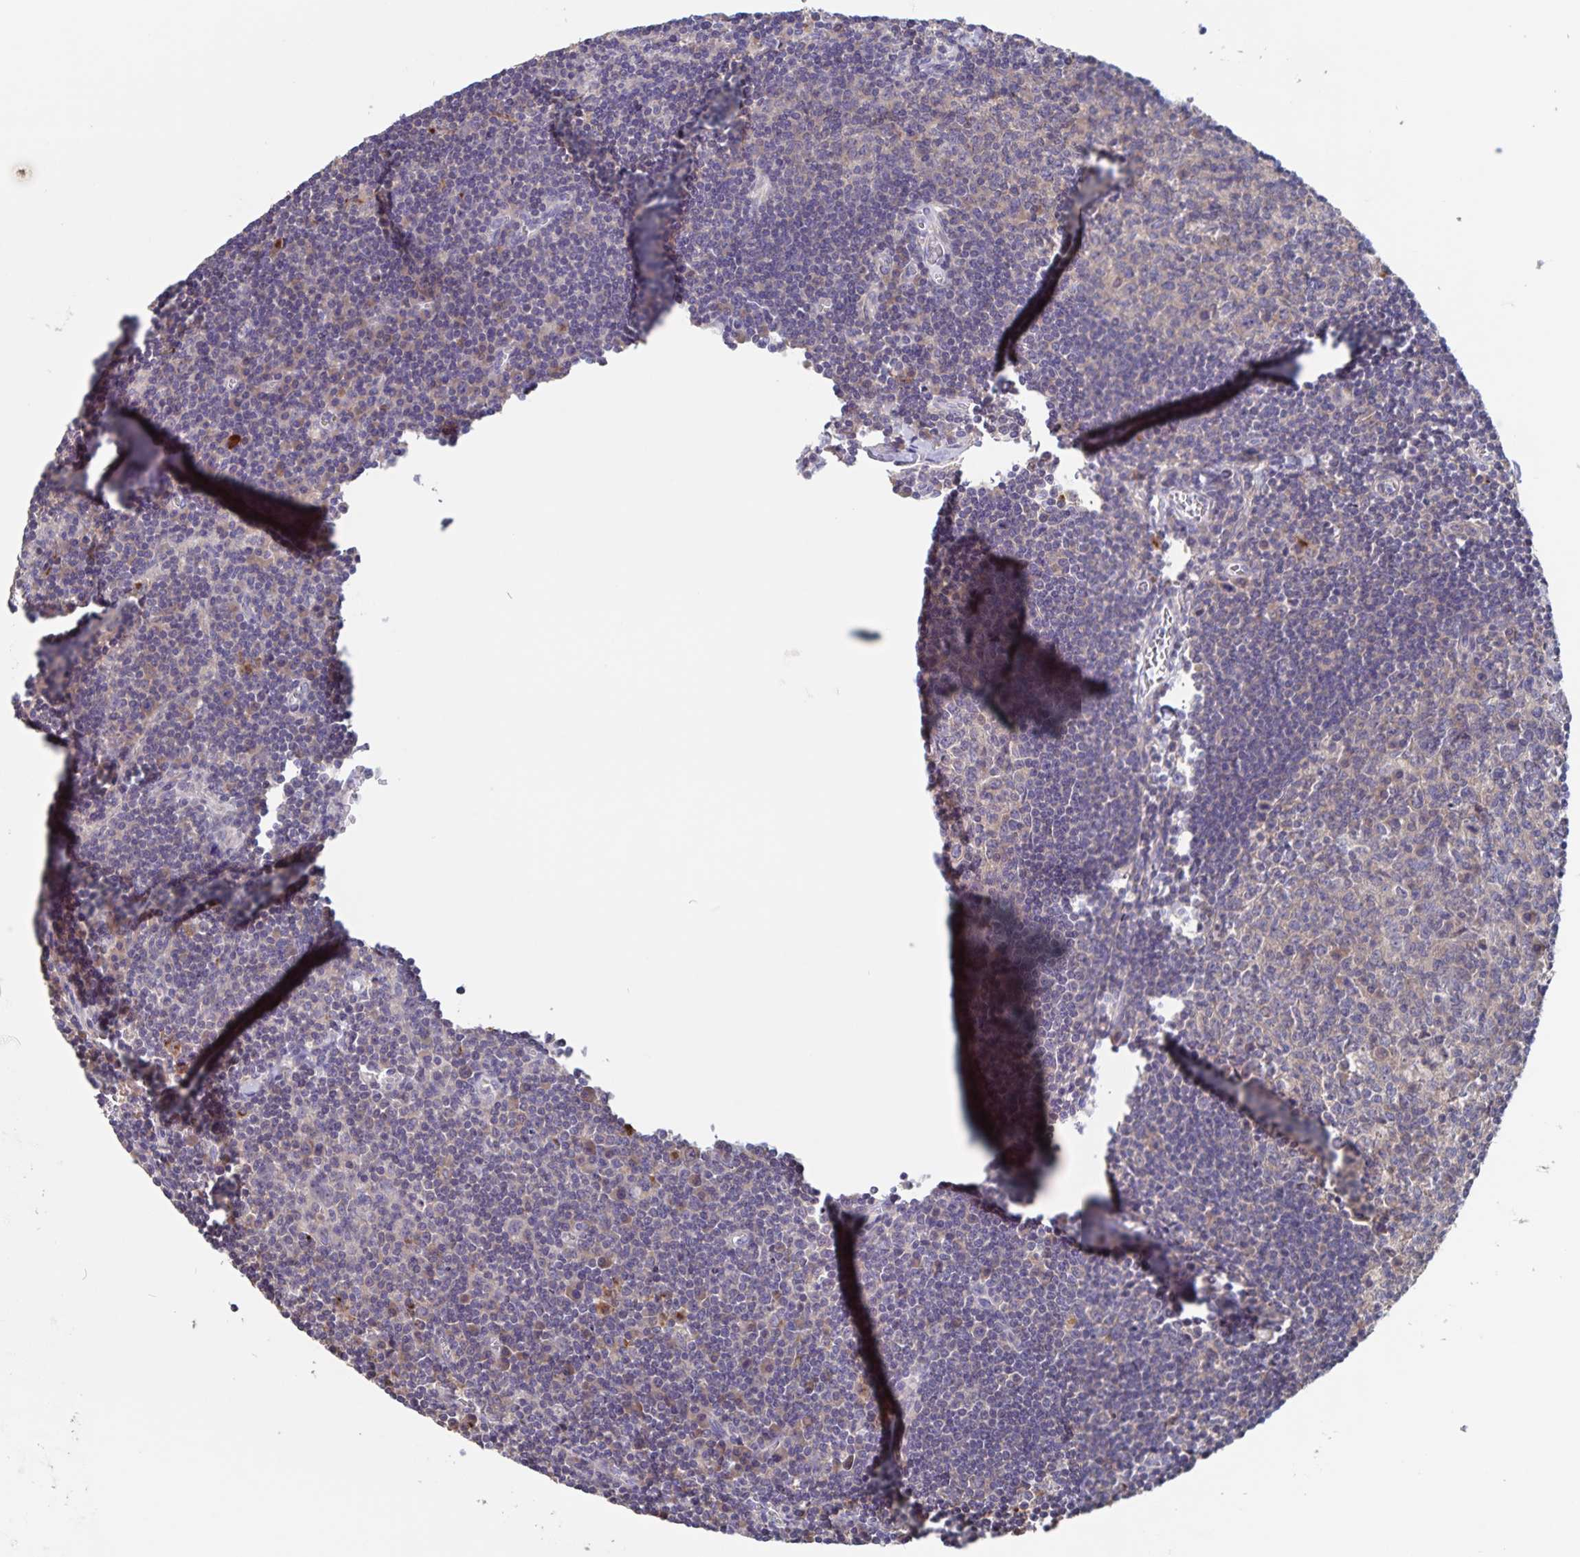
{"staining": {"intensity": "negative", "quantity": "none", "location": "none"}, "tissue": "lymph node", "cell_type": "Germinal center cells", "image_type": "normal", "snomed": [{"axis": "morphology", "description": "Normal tissue, NOS"}, {"axis": "topography", "description": "Lymph node"}], "caption": "Immunohistochemistry (IHC) photomicrograph of benign human lymph node stained for a protein (brown), which reveals no expression in germinal center cells.", "gene": "FBXL16", "patient": {"sex": "male", "age": 67}}